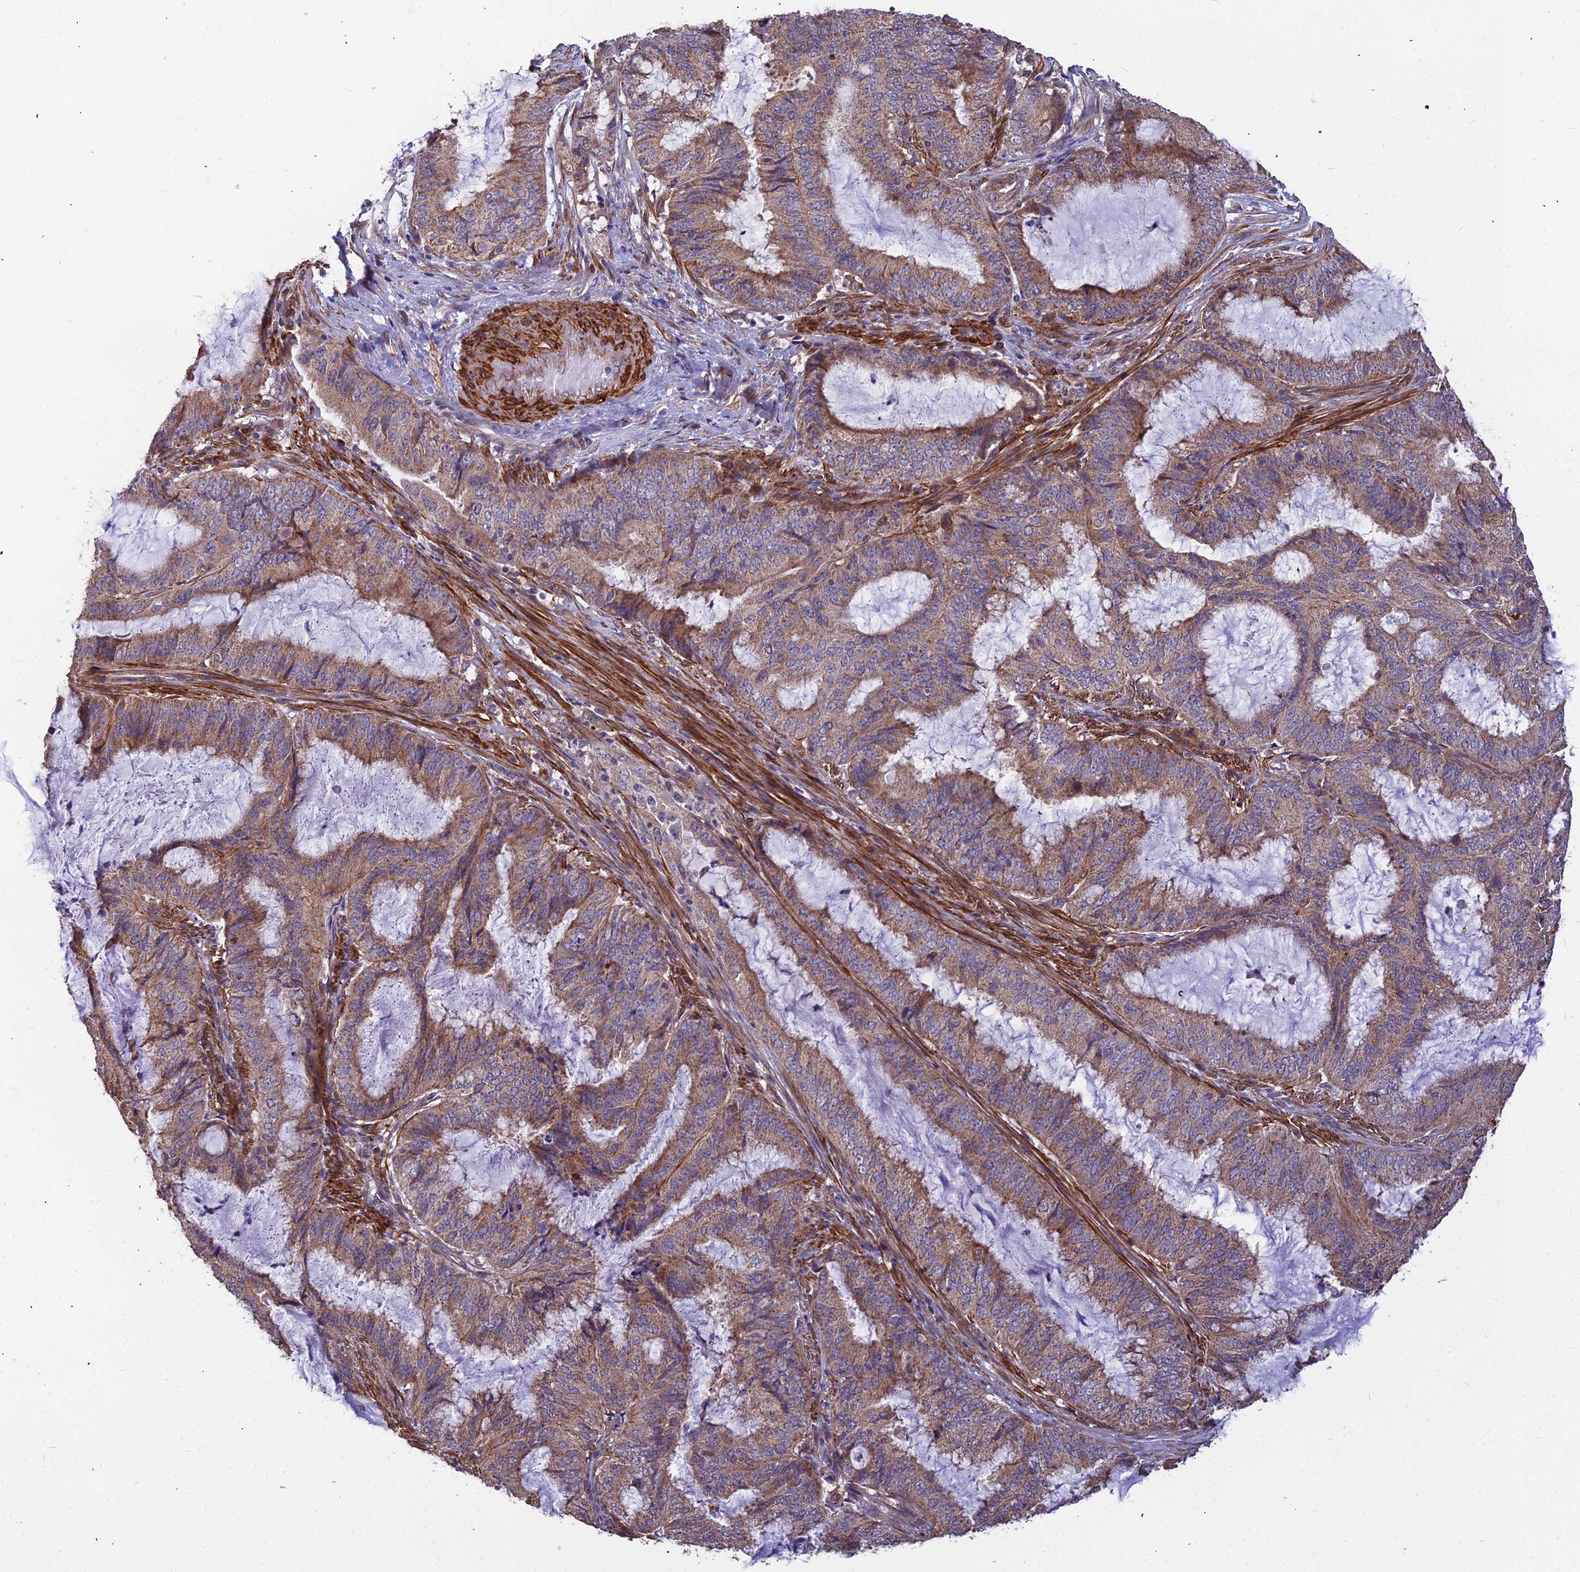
{"staining": {"intensity": "moderate", "quantity": ">75%", "location": "cytoplasmic/membranous"}, "tissue": "endometrial cancer", "cell_type": "Tumor cells", "image_type": "cancer", "snomed": [{"axis": "morphology", "description": "Adenocarcinoma, NOS"}, {"axis": "topography", "description": "Endometrium"}], "caption": "Tumor cells show medium levels of moderate cytoplasmic/membranous expression in approximately >75% of cells in endometrial adenocarcinoma.", "gene": "LEKR1", "patient": {"sex": "female", "age": 51}}